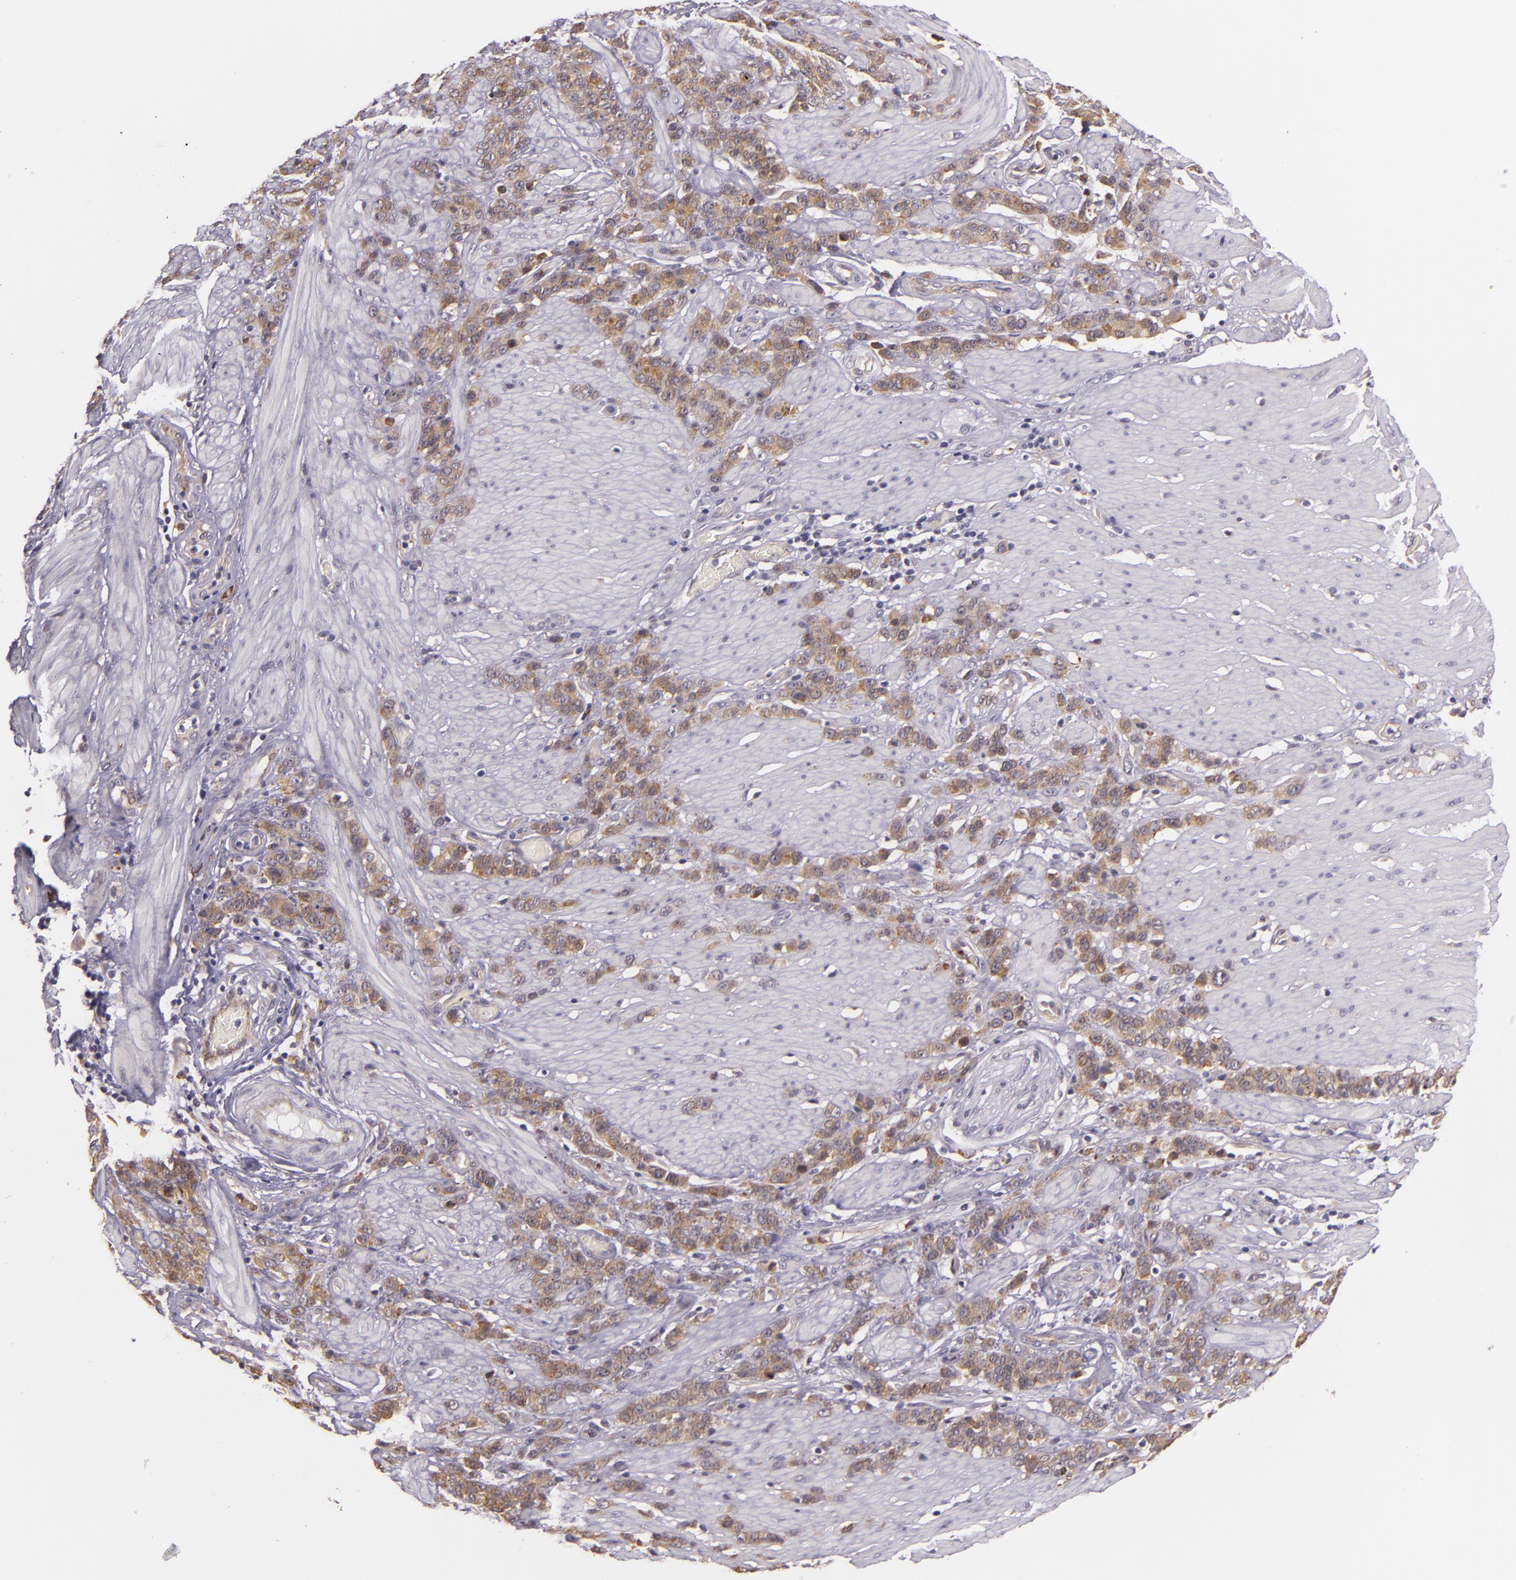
{"staining": {"intensity": "weak", "quantity": ">75%", "location": "cytoplasmic/membranous"}, "tissue": "stomach cancer", "cell_type": "Tumor cells", "image_type": "cancer", "snomed": [{"axis": "morphology", "description": "Adenocarcinoma, NOS"}, {"axis": "topography", "description": "Stomach, lower"}], "caption": "IHC of stomach cancer (adenocarcinoma) shows low levels of weak cytoplasmic/membranous staining in approximately >75% of tumor cells. Nuclei are stained in blue.", "gene": "SYTL4", "patient": {"sex": "male", "age": 88}}